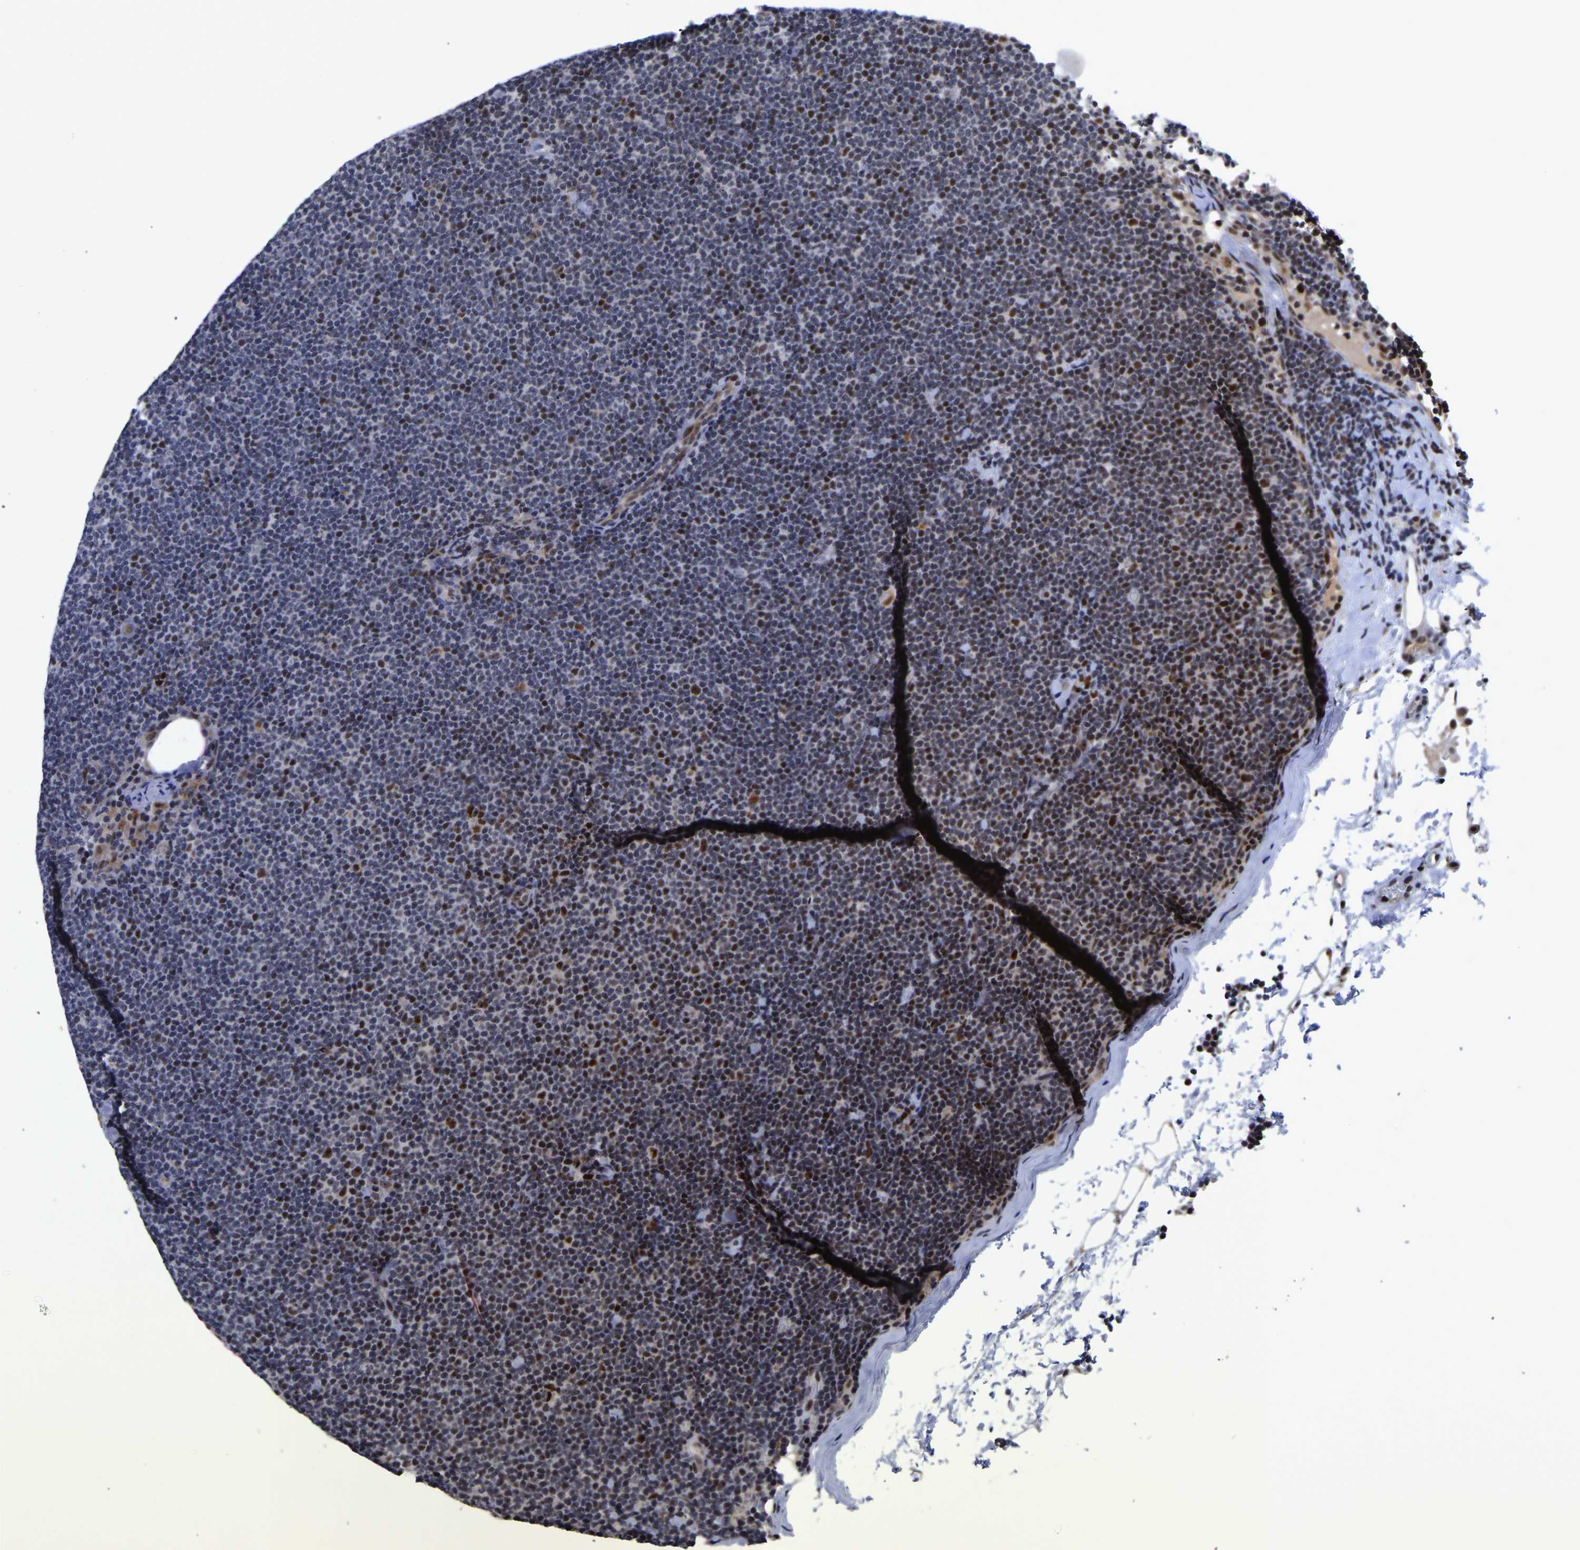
{"staining": {"intensity": "strong", "quantity": "25%-75%", "location": "nuclear"}, "tissue": "lymphoma", "cell_type": "Tumor cells", "image_type": "cancer", "snomed": [{"axis": "morphology", "description": "Malignant lymphoma, non-Hodgkin's type, Low grade"}, {"axis": "topography", "description": "Lymph node"}], "caption": "Protein expression analysis of human malignant lymphoma, non-Hodgkin's type (low-grade) reveals strong nuclear expression in approximately 25%-75% of tumor cells.", "gene": "JUNB", "patient": {"sex": "female", "age": 53}}